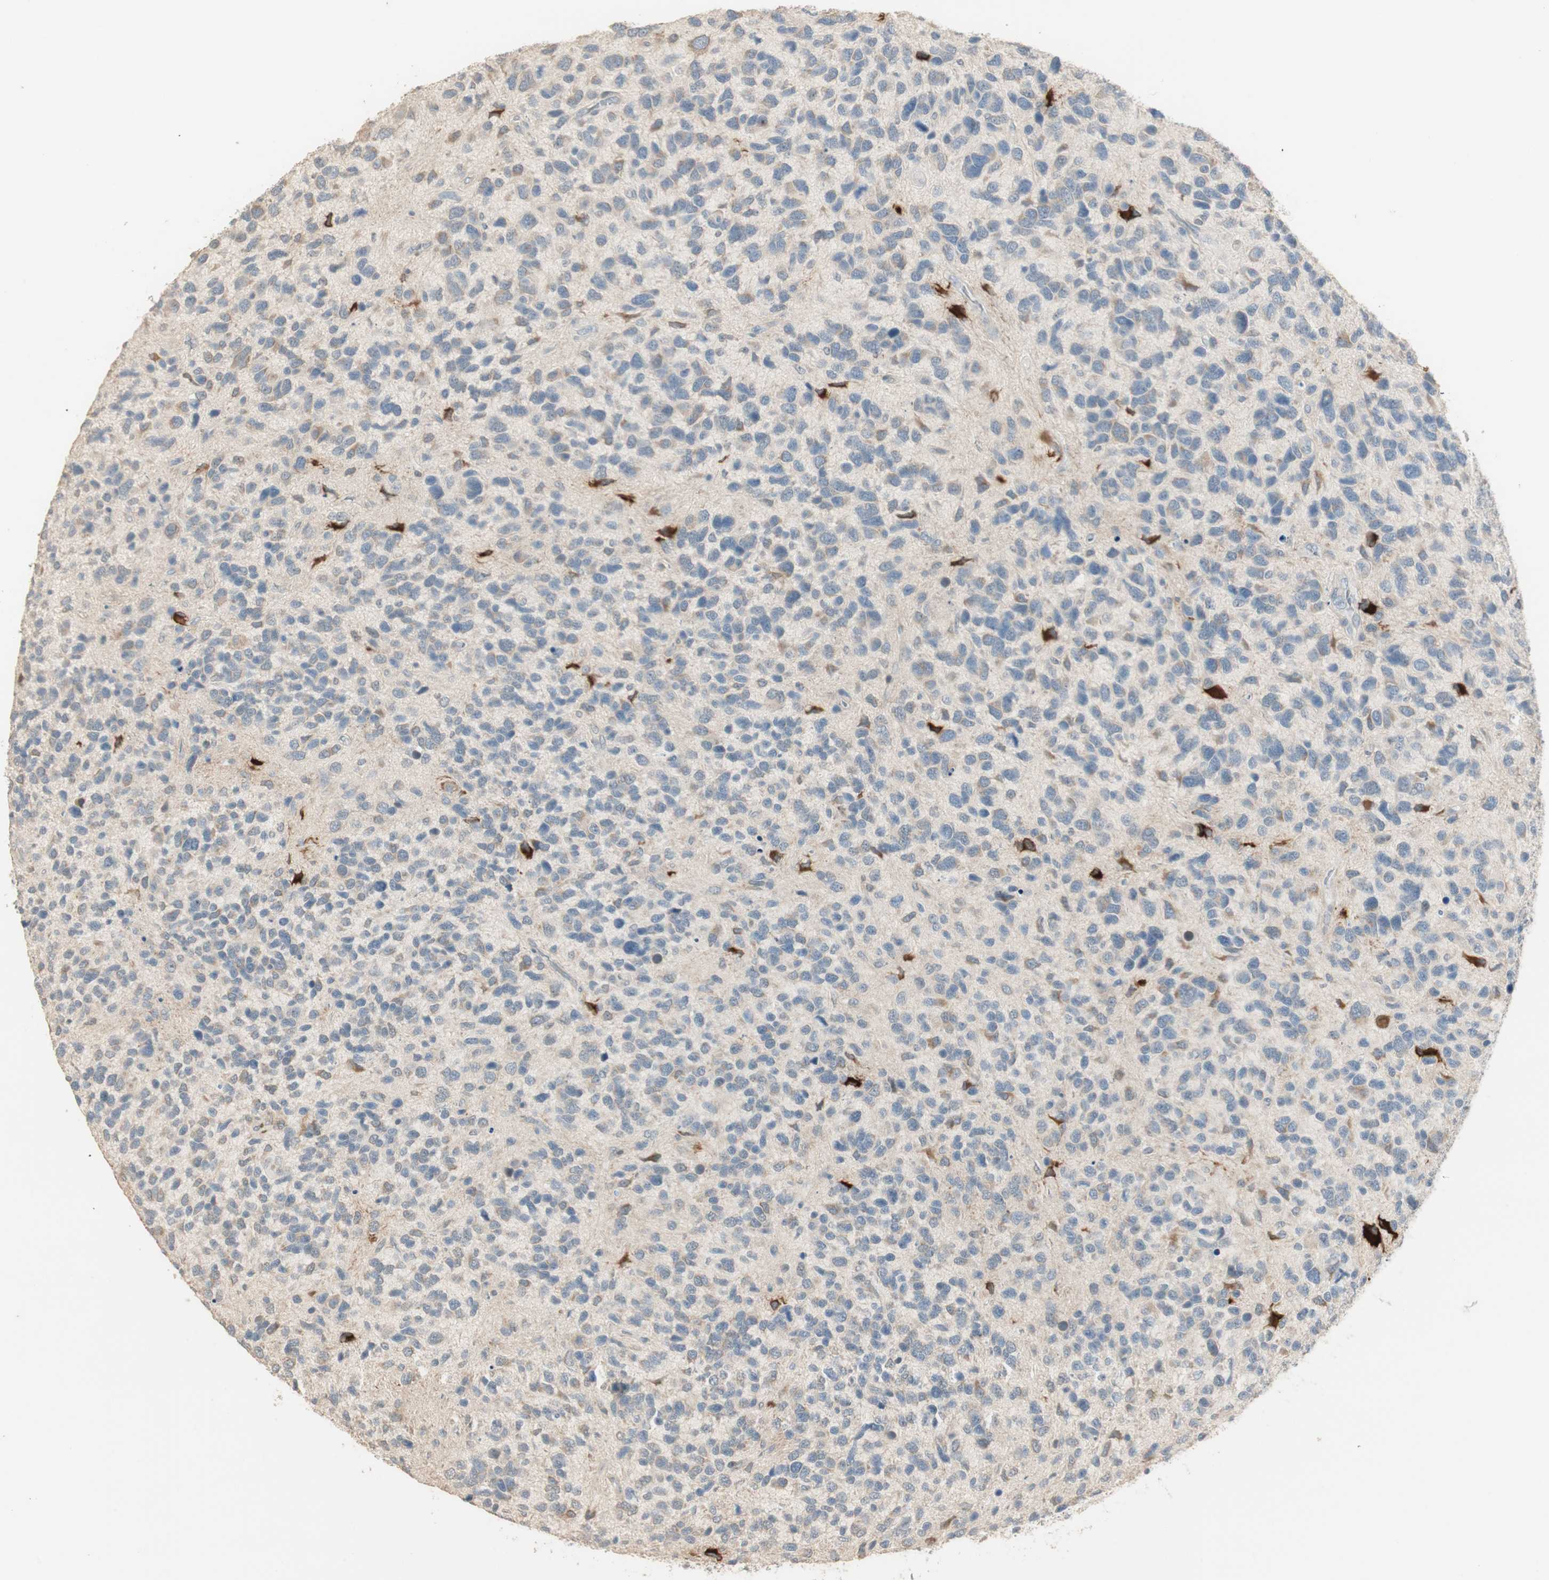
{"staining": {"intensity": "weak", "quantity": ">75%", "location": "cytoplasmic/membranous"}, "tissue": "glioma", "cell_type": "Tumor cells", "image_type": "cancer", "snomed": [{"axis": "morphology", "description": "Glioma, malignant, High grade"}, {"axis": "topography", "description": "Brain"}], "caption": "Immunohistochemistry (IHC) image of human glioma stained for a protein (brown), which displays low levels of weak cytoplasmic/membranous positivity in about >75% of tumor cells.", "gene": "TASOR", "patient": {"sex": "female", "age": 58}}